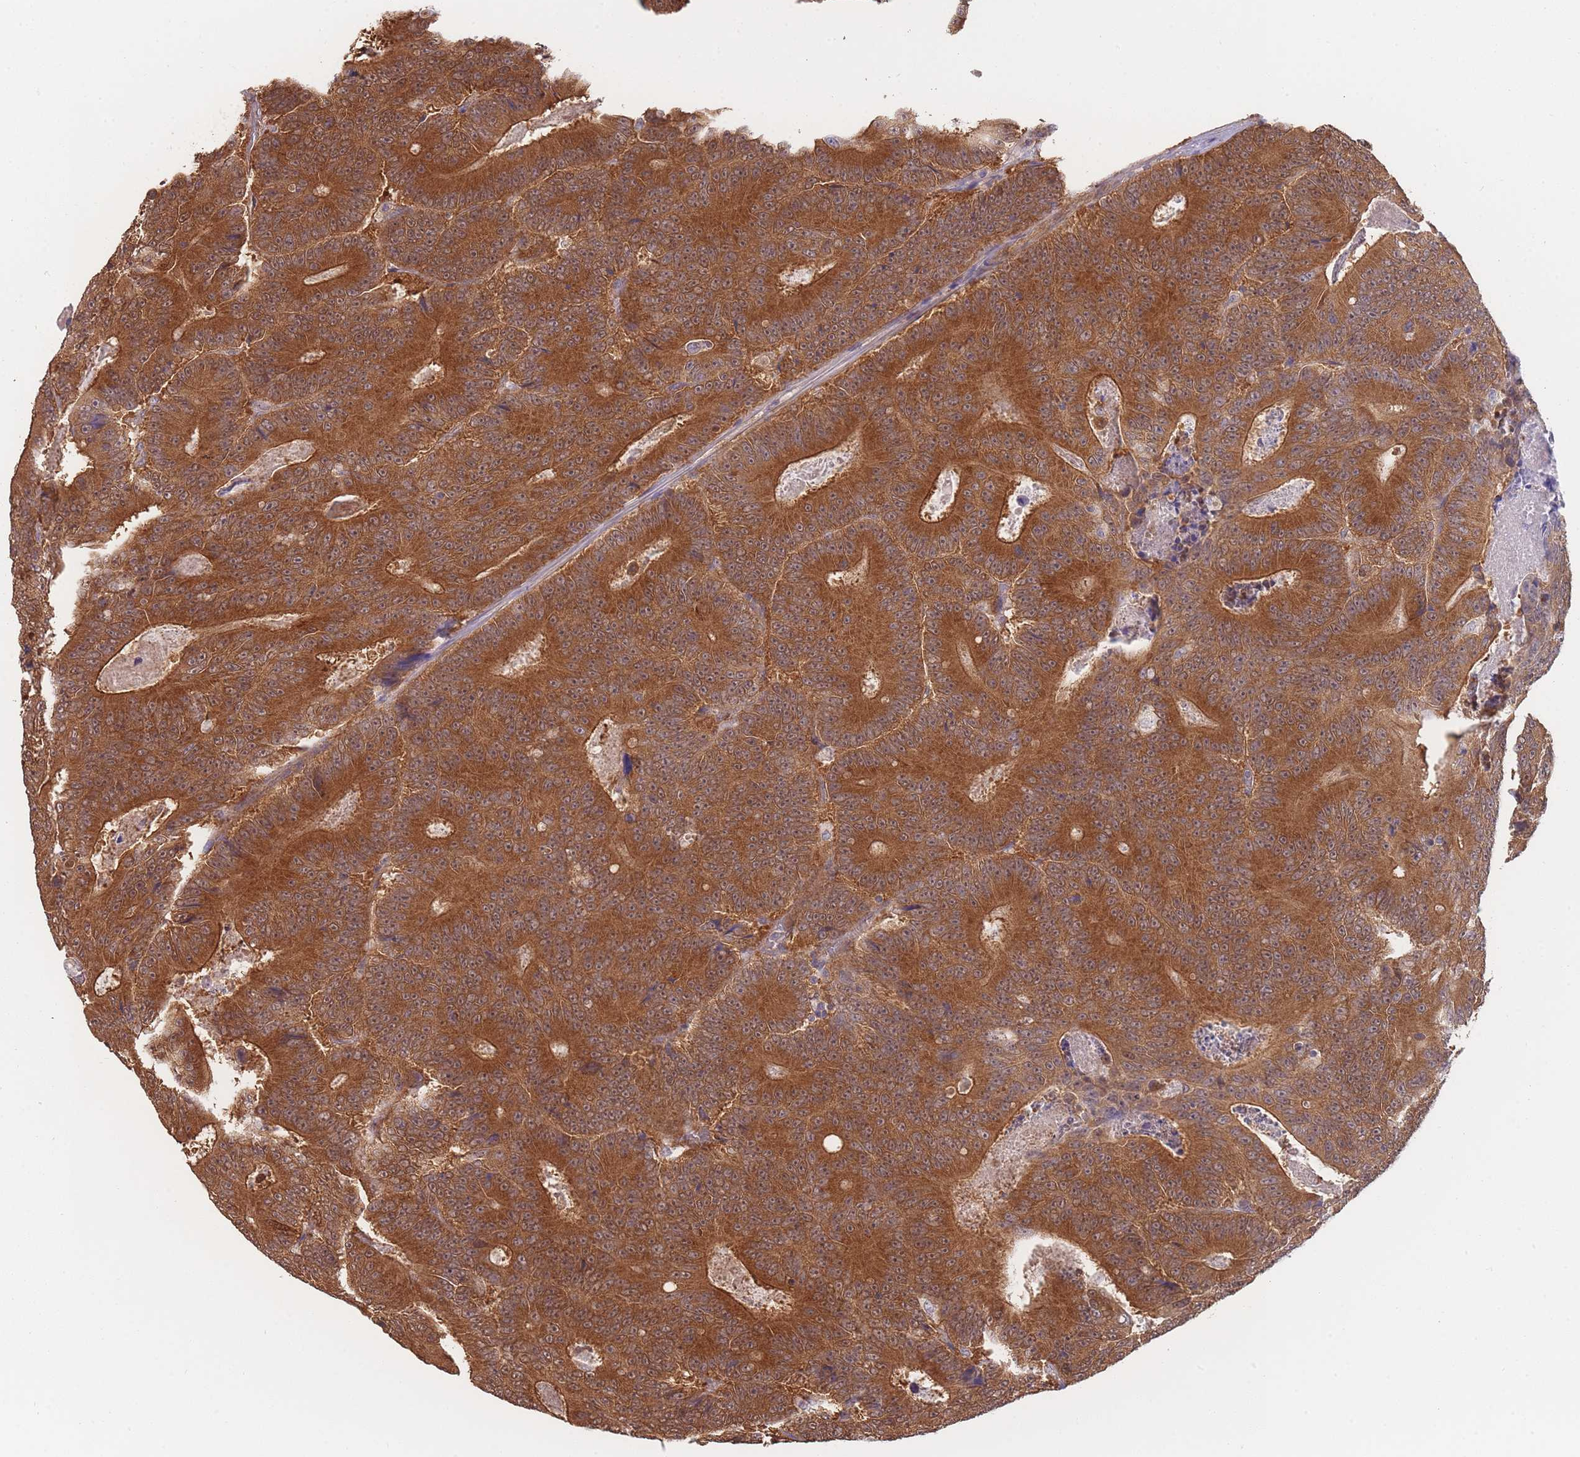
{"staining": {"intensity": "strong", "quantity": ">75%", "location": "cytoplasmic/membranous"}, "tissue": "colorectal cancer", "cell_type": "Tumor cells", "image_type": "cancer", "snomed": [{"axis": "morphology", "description": "Adenocarcinoma, NOS"}, {"axis": "topography", "description": "Colon"}], "caption": "Strong cytoplasmic/membranous staining for a protein is seen in about >75% of tumor cells of colorectal cancer using IHC.", "gene": "MRPS18B", "patient": {"sex": "male", "age": 83}}